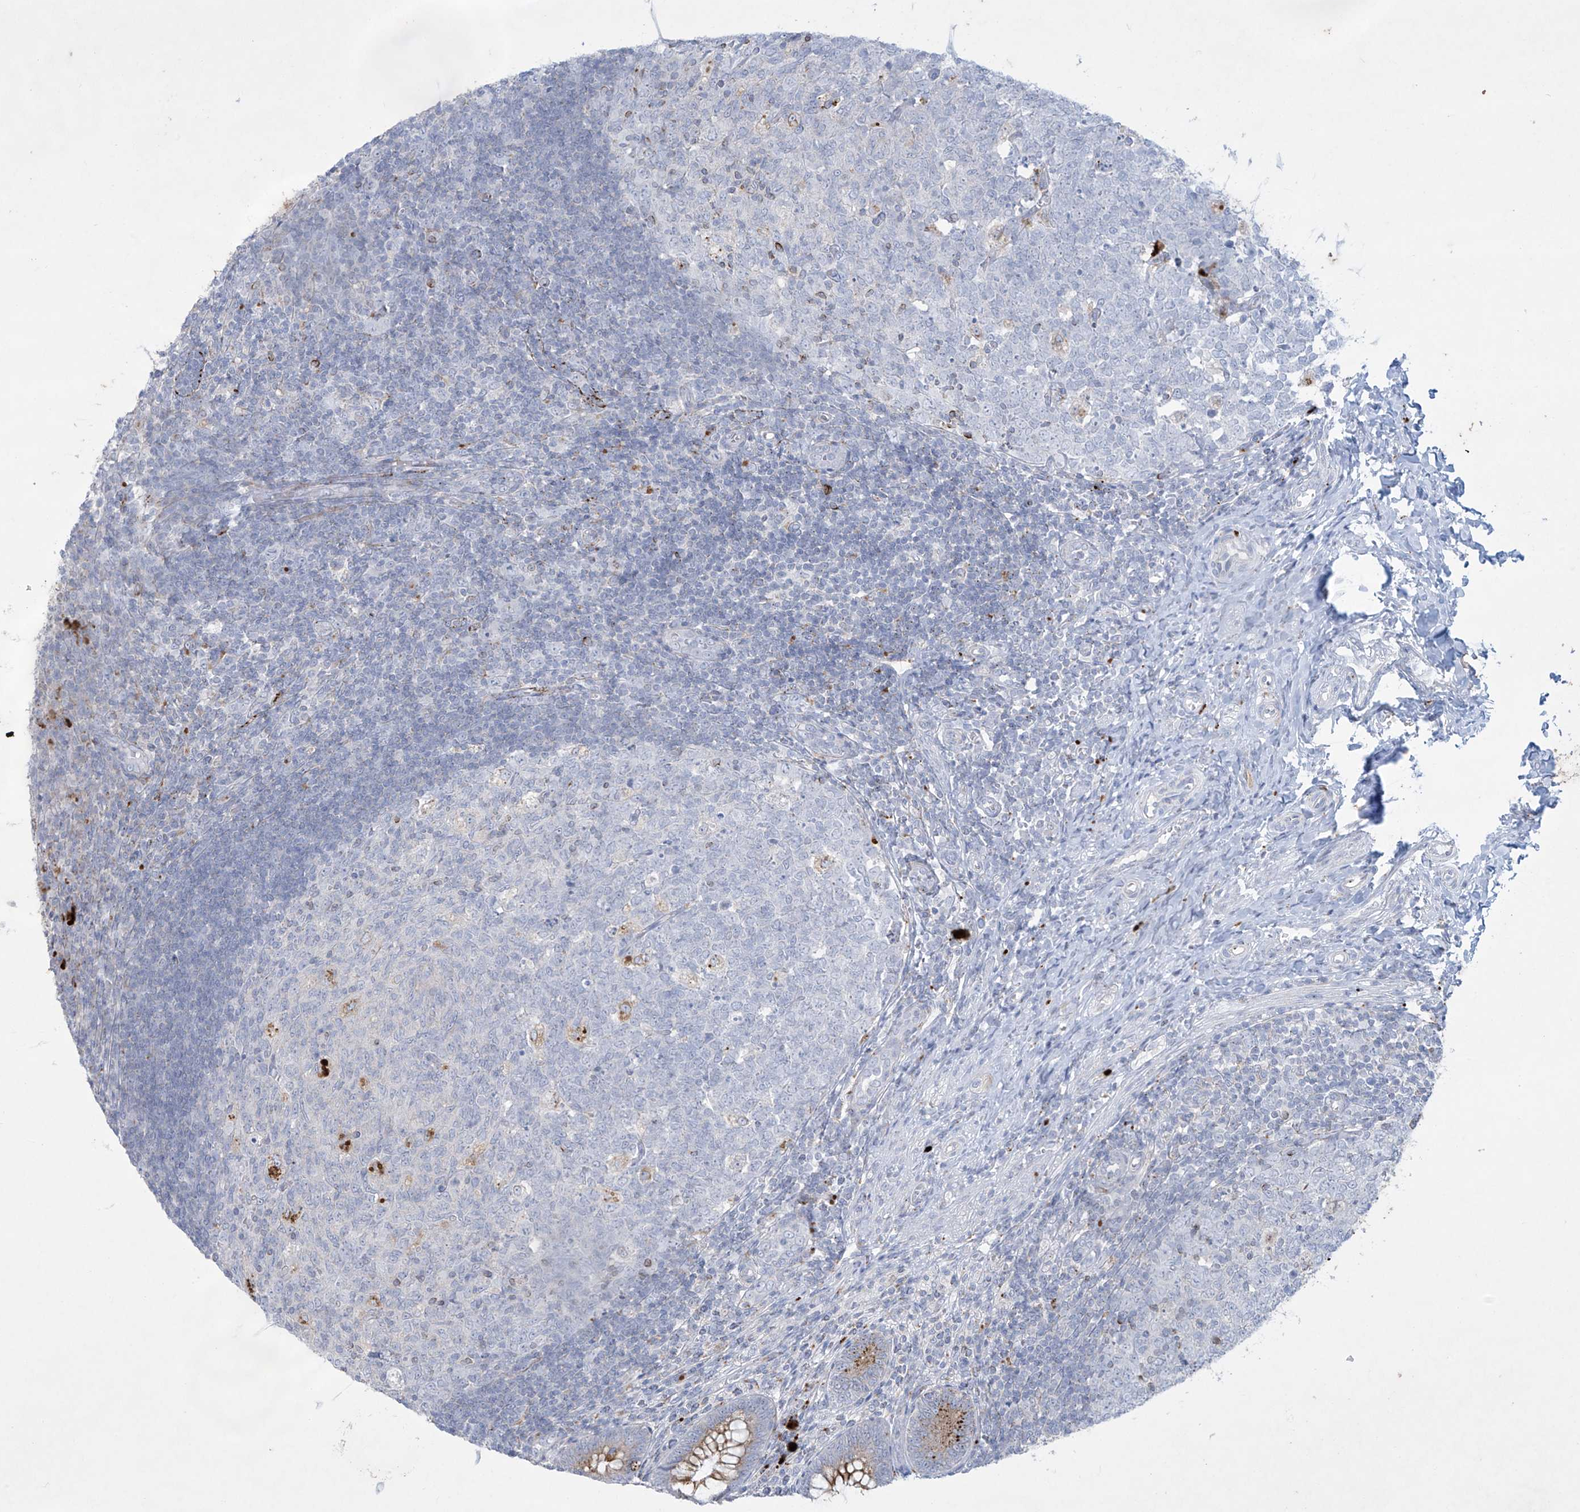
{"staining": {"intensity": "strong", "quantity": "25%-75%", "location": "cytoplasmic/membranous"}, "tissue": "appendix", "cell_type": "Glandular cells", "image_type": "normal", "snomed": [{"axis": "morphology", "description": "Normal tissue, NOS"}, {"axis": "topography", "description": "Appendix"}], "caption": "An image of appendix stained for a protein exhibits strong cytoplasmic/membranous brown staining in glandular cells. (DAB (3,3'-diaminobenzidine) = brown stain, brightfield microscopy at high magnification).", "gene": "GPR137C", "patient": {"sex": "male", "age": 14}}